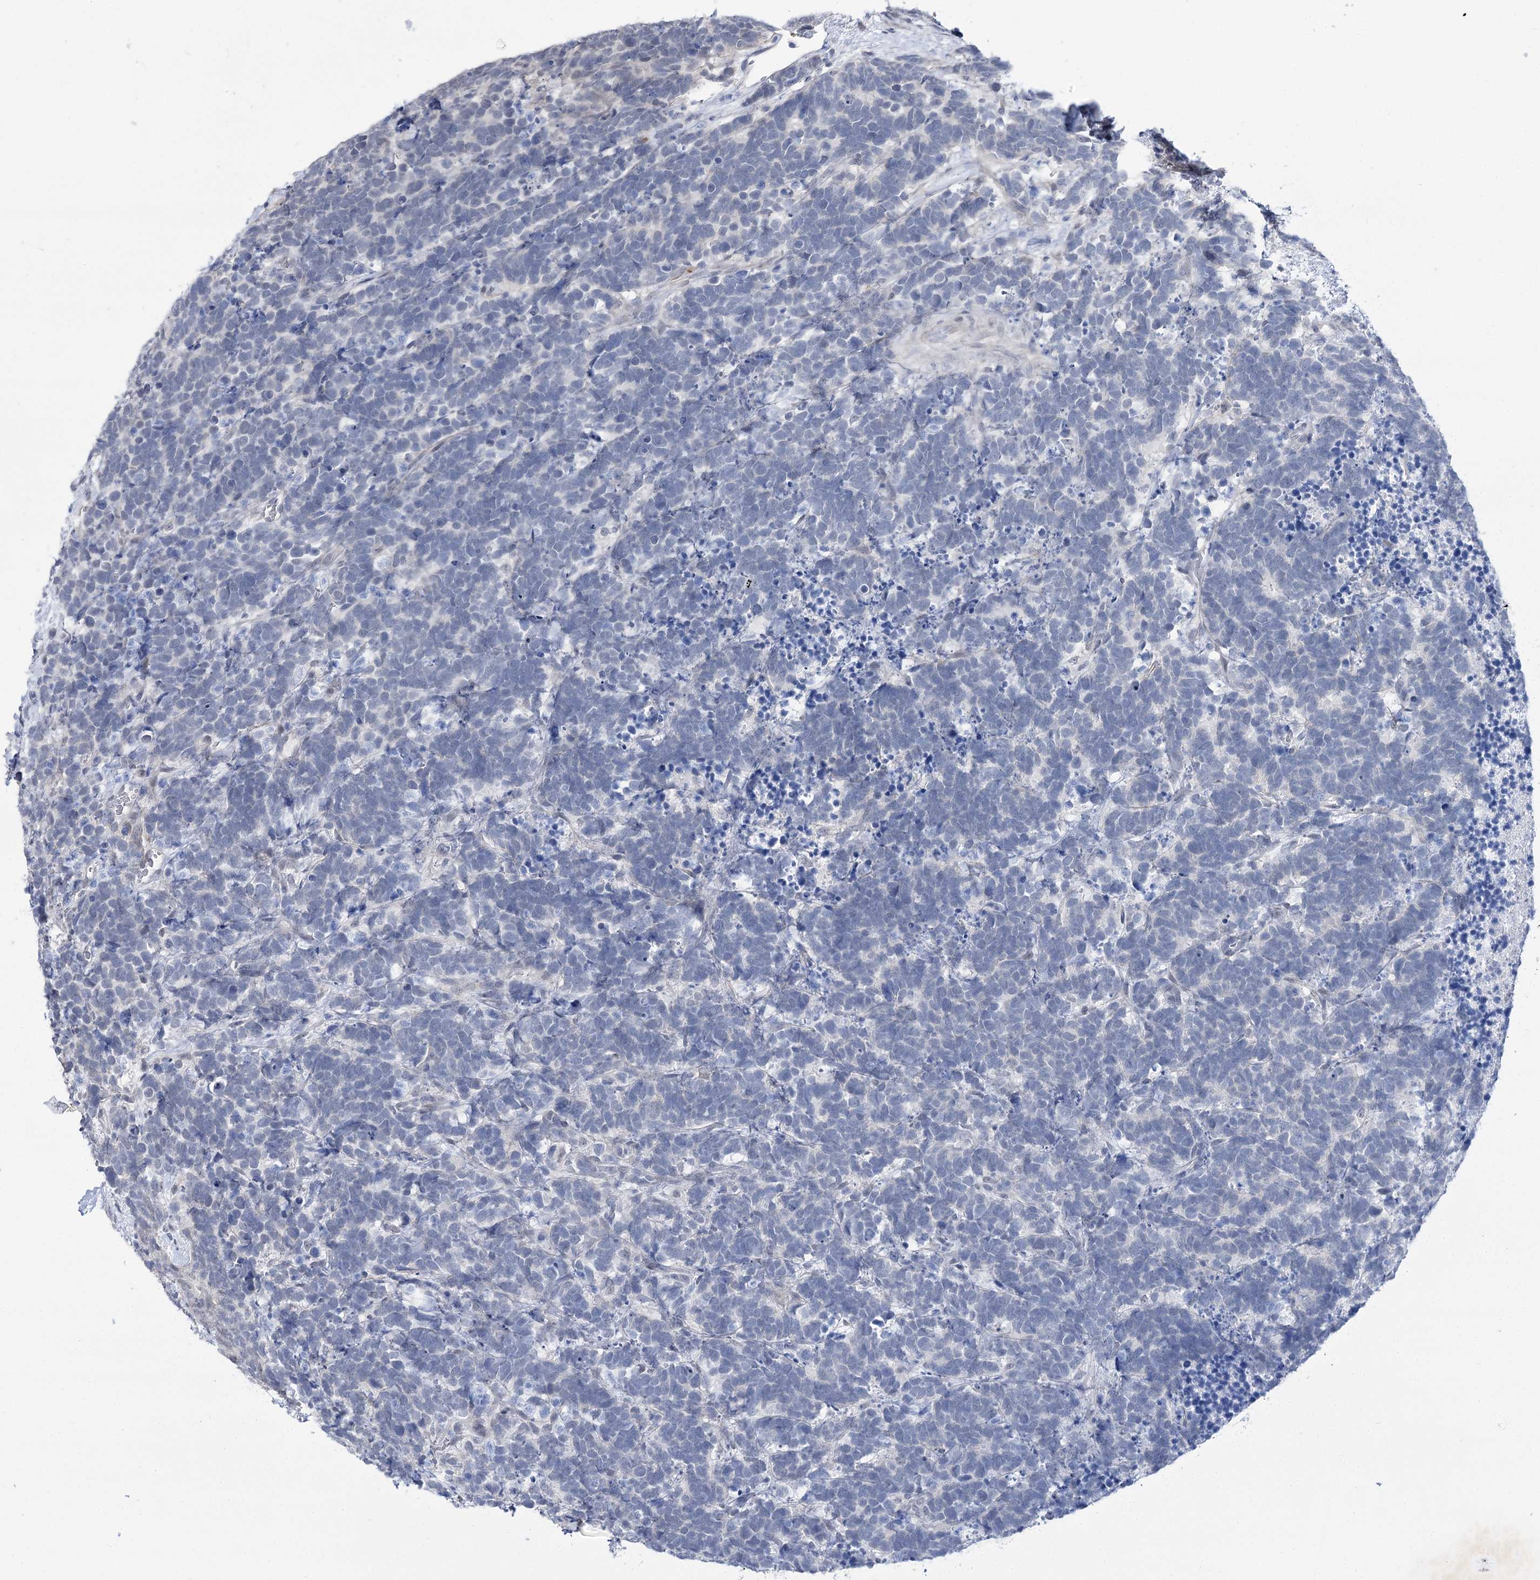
{"staining": {"intensity": "negative", "quantity": "none", "location": "none"}, "tissue": "carcinoid", "cell_type": "Tumor cells", "image_type": "cancer", "snomed": [{"axis": "morphology", "description": "Carcinoma, NOS"}, {"axis": "morphology", "description": "Carcinoid, malignant, NOS"}, {"axis": "topography", "description": "Urinary bladder"}], "caption": "Human carcinoid stained for a protein using immunohistochemistry exhibits no staining in tumor cells.", "gene": "ATP10B", "patient": {"sex": "male", "age": 57}}